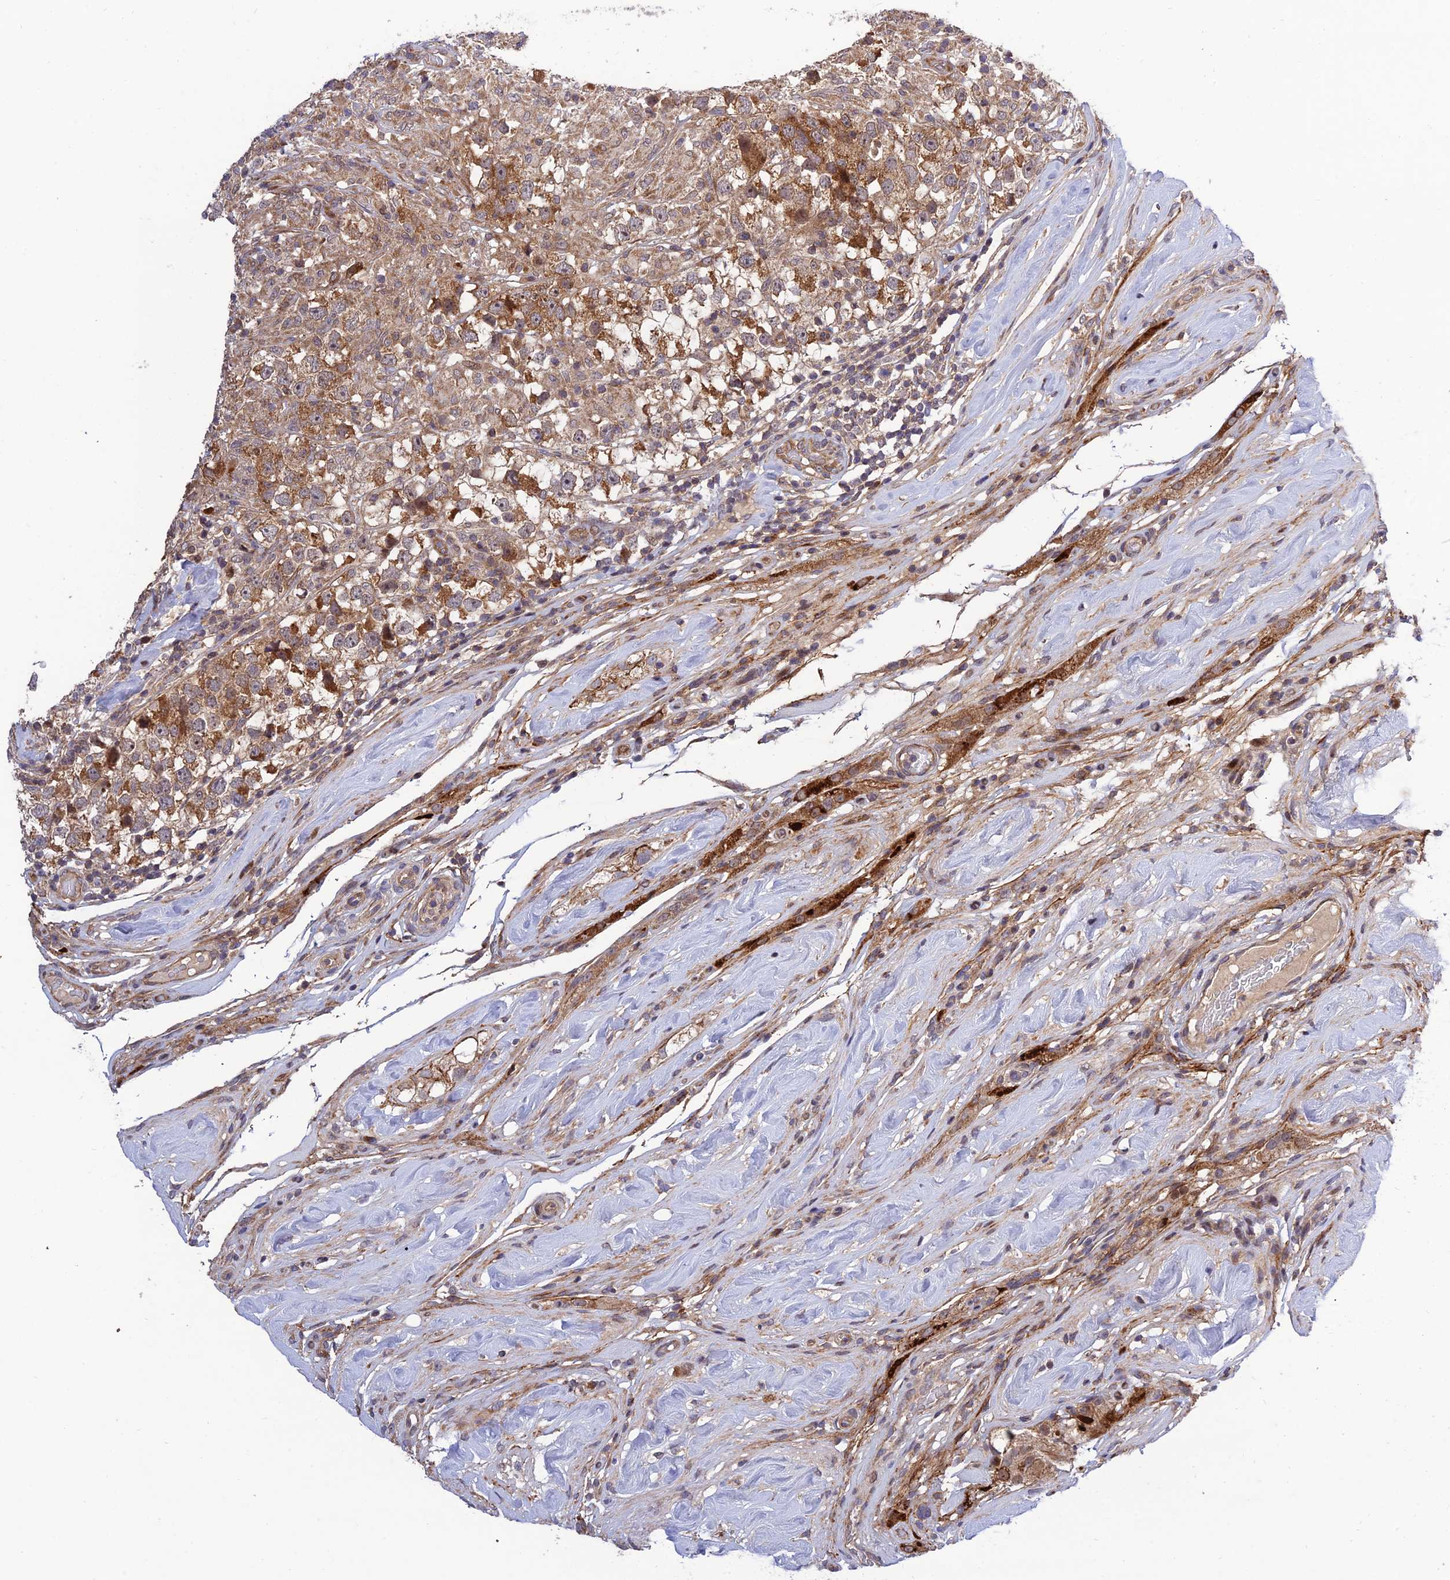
{"staining": {"intensity": "moderate", "quantity": ">75%", "location": "cytoplasmic/membranous"}, "tissue": "testis cancer", "cell_type": "Tumor cells", "image_type": "cancer", "snomed": [{"axis": "morphology", "description": "Seminoma, NOS"}, {"axis": "topography", "description": "Testis"}], "caption": "An image of testis seminoma stained for a protein reveals moderate cytoplasmic/membranous brown staining in tumor cells.", "gene": "PLEKHG2", "patient": {"sex": "male", "age": 46}}